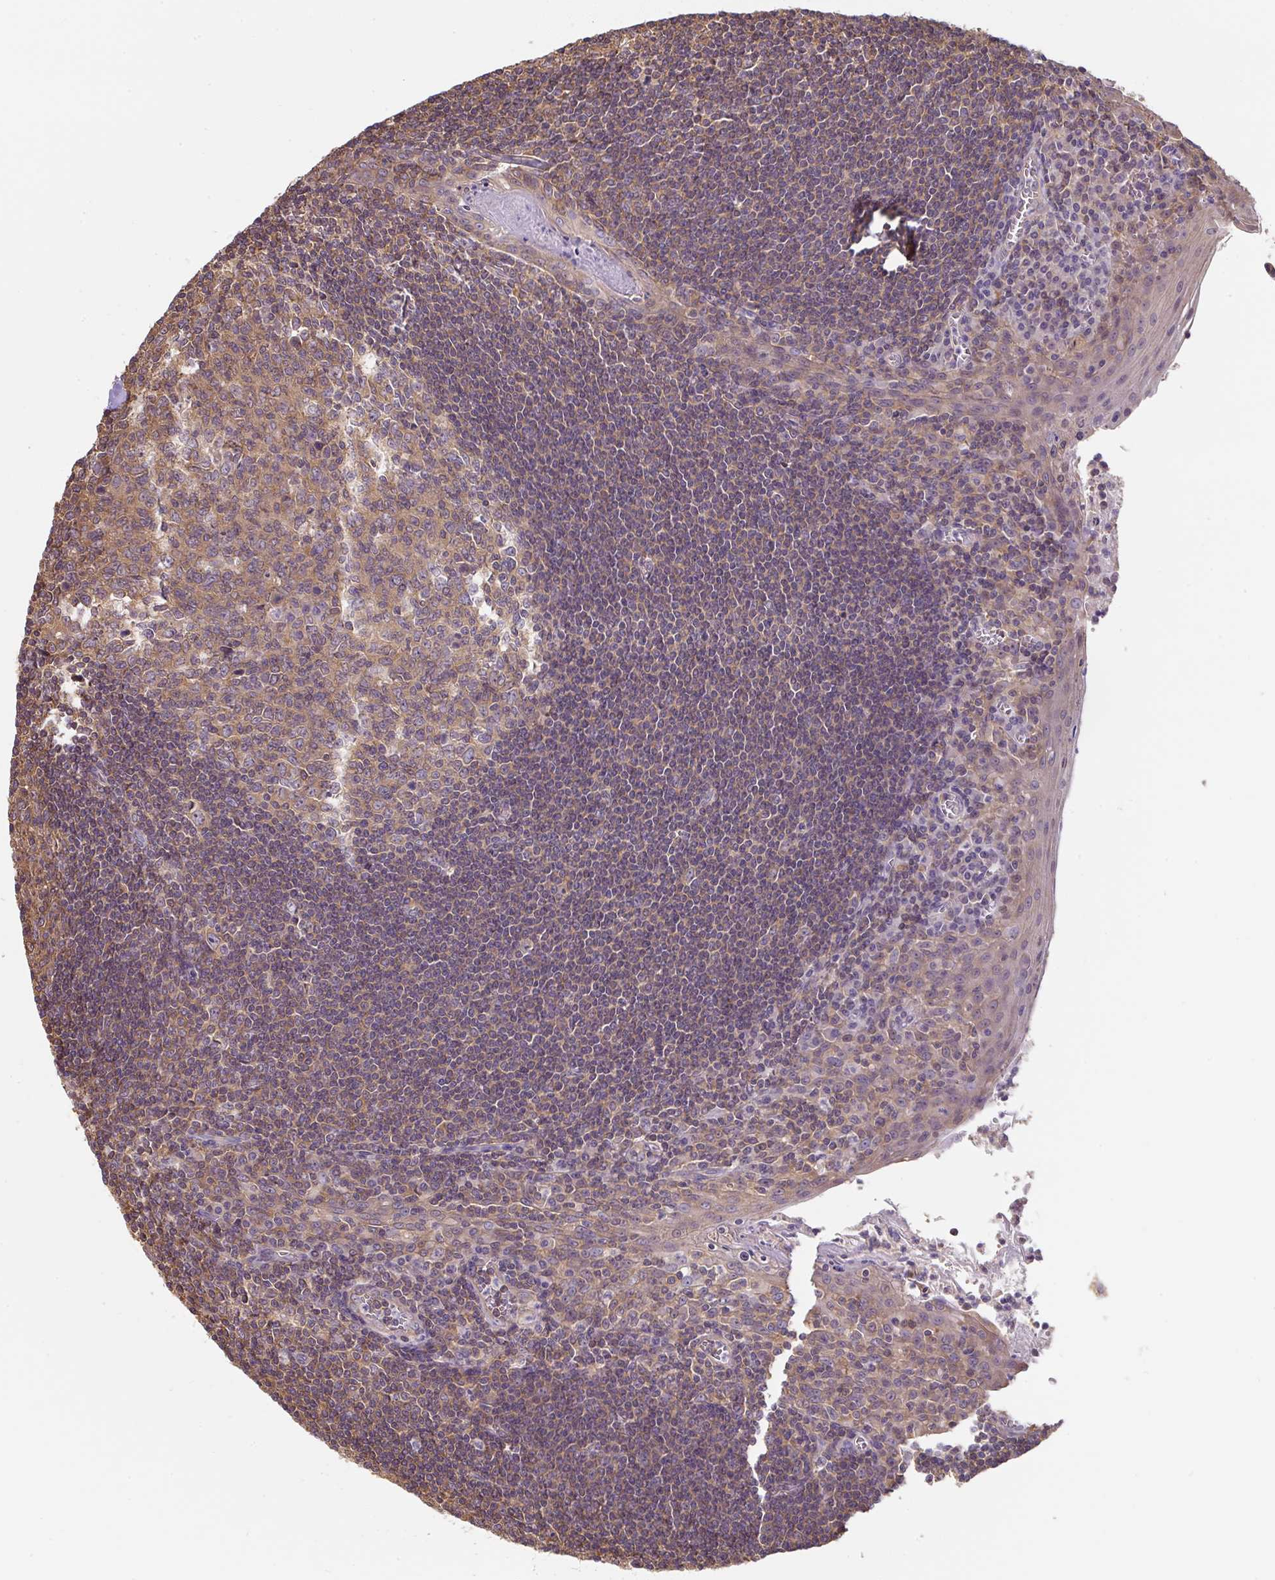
{"staining": {"intensity": "moderate", "quantity": ">75%", "location": "cytoplasmic/membranous"}, "tissue": "tonsil", "cell_type": "Germinal center cells", "image_type": "normal", "snomed": [{"axis": "morphology", "description": "Normal tissue, NOS"}, {"axis": "topography", "description": "Tonsil"}], "caption": "Immunohistochemistry (IHC) histopathology image of normal tonsil: tonsil stained using immunohistochemistry (IHC) shows medium levels of moderate protein expression localized specifically in the cytoplasmic/membranous of germinal center cells, appearing as a cytoplasmic/membranous brown color.", "gene": "ST13", "patient": {"sex": "male", "age": 27}}